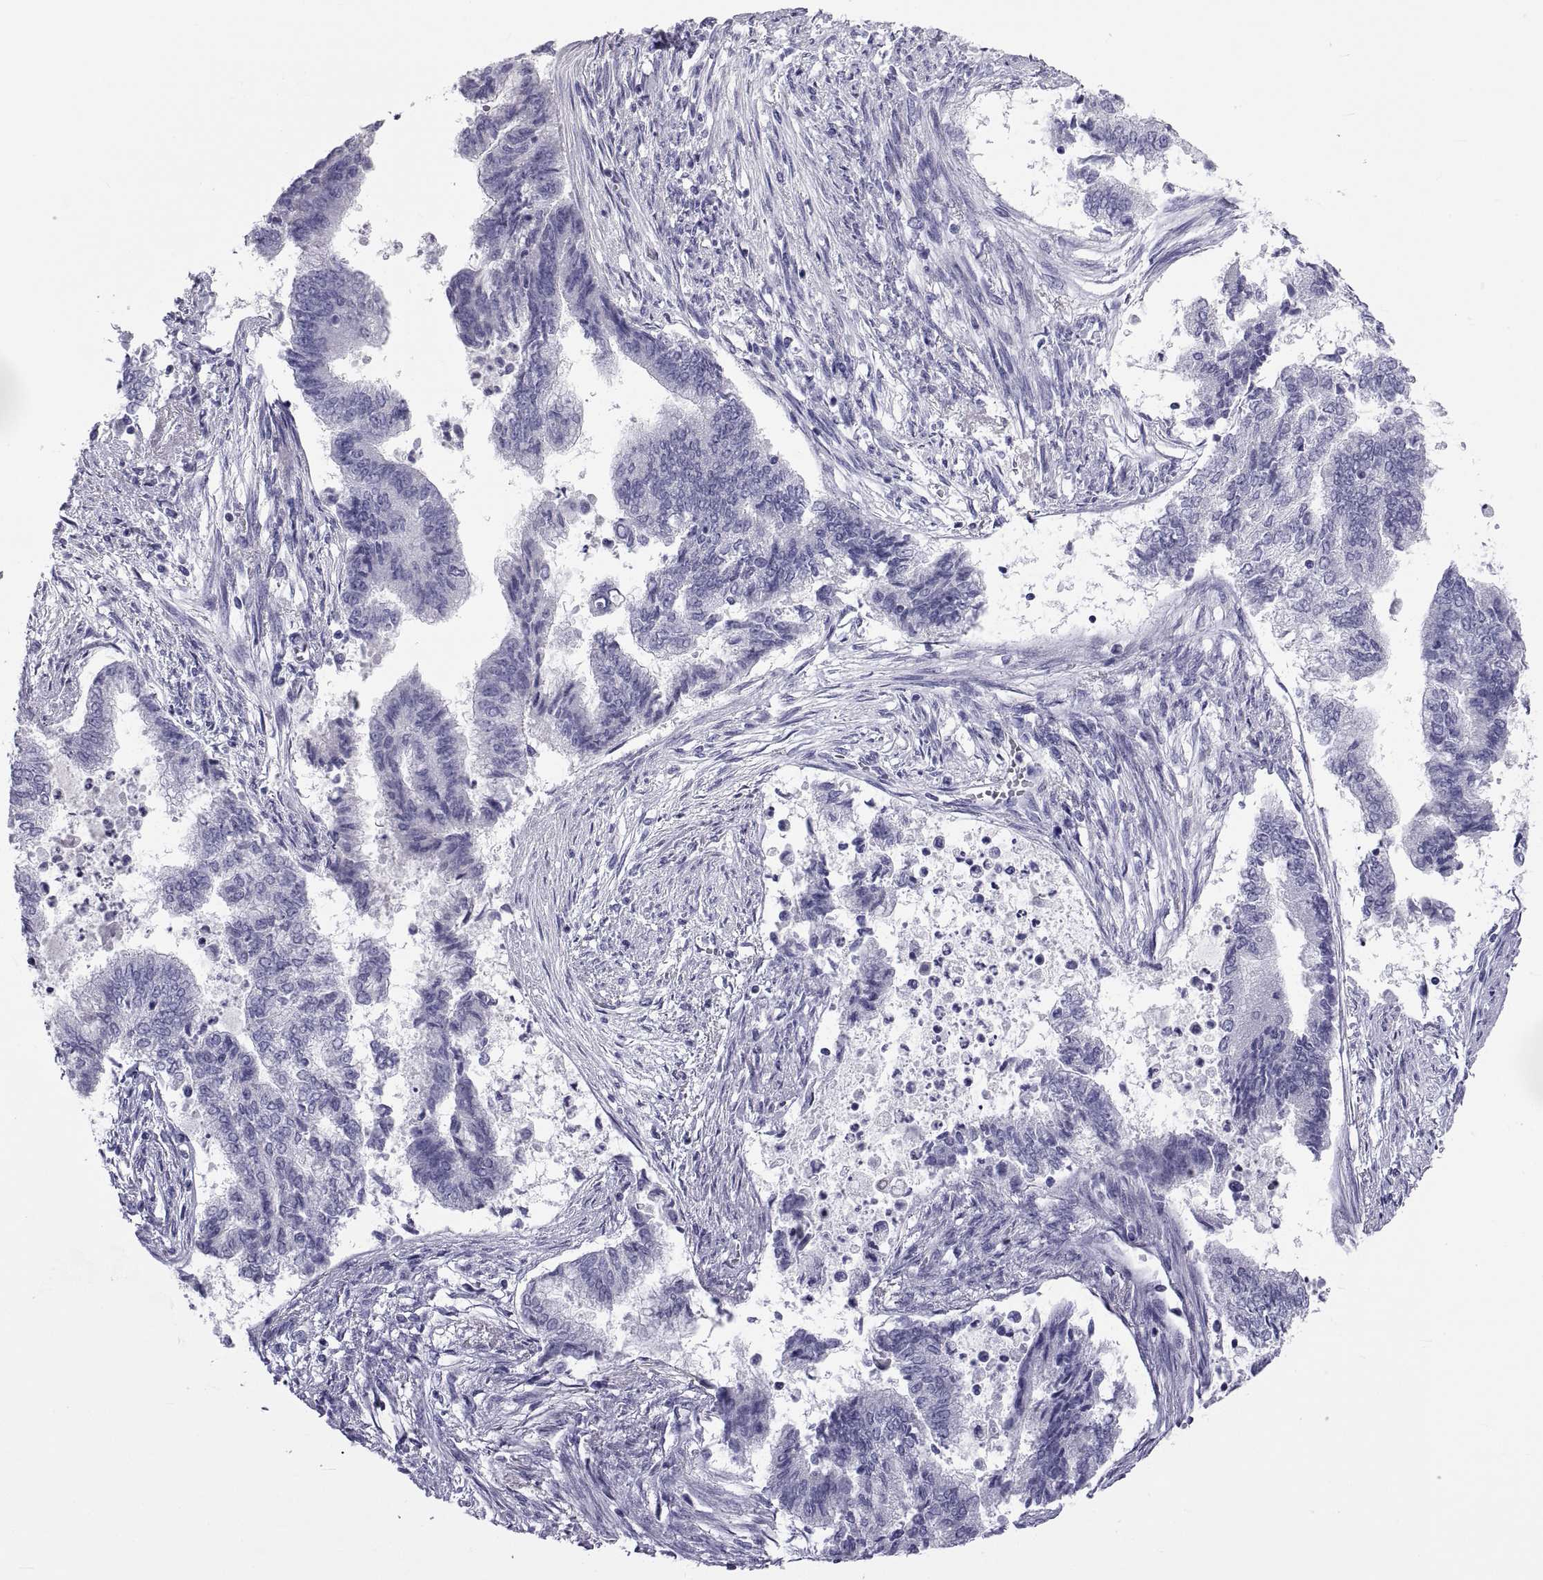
{"staining": {"intensity": "negative", "quantity": "none", "location": "none"}, "tissue": "endometrial cancer", "cell_type": "Tumor cells", "image_type": "cancer", "snomed": [{"axis": "morphology", "description": "Adenocarcinoma, NOS"}, {"axis": "topography", "description": "Endometrium"}], "caption": "A high-resolution histopathology image shows IHC staining of endometrial cancer (adenocarcinoma), which displays no significant expression in tumor cells.", "gene": "NPTX2", "patient": {"sex": "female", "age": 65}}